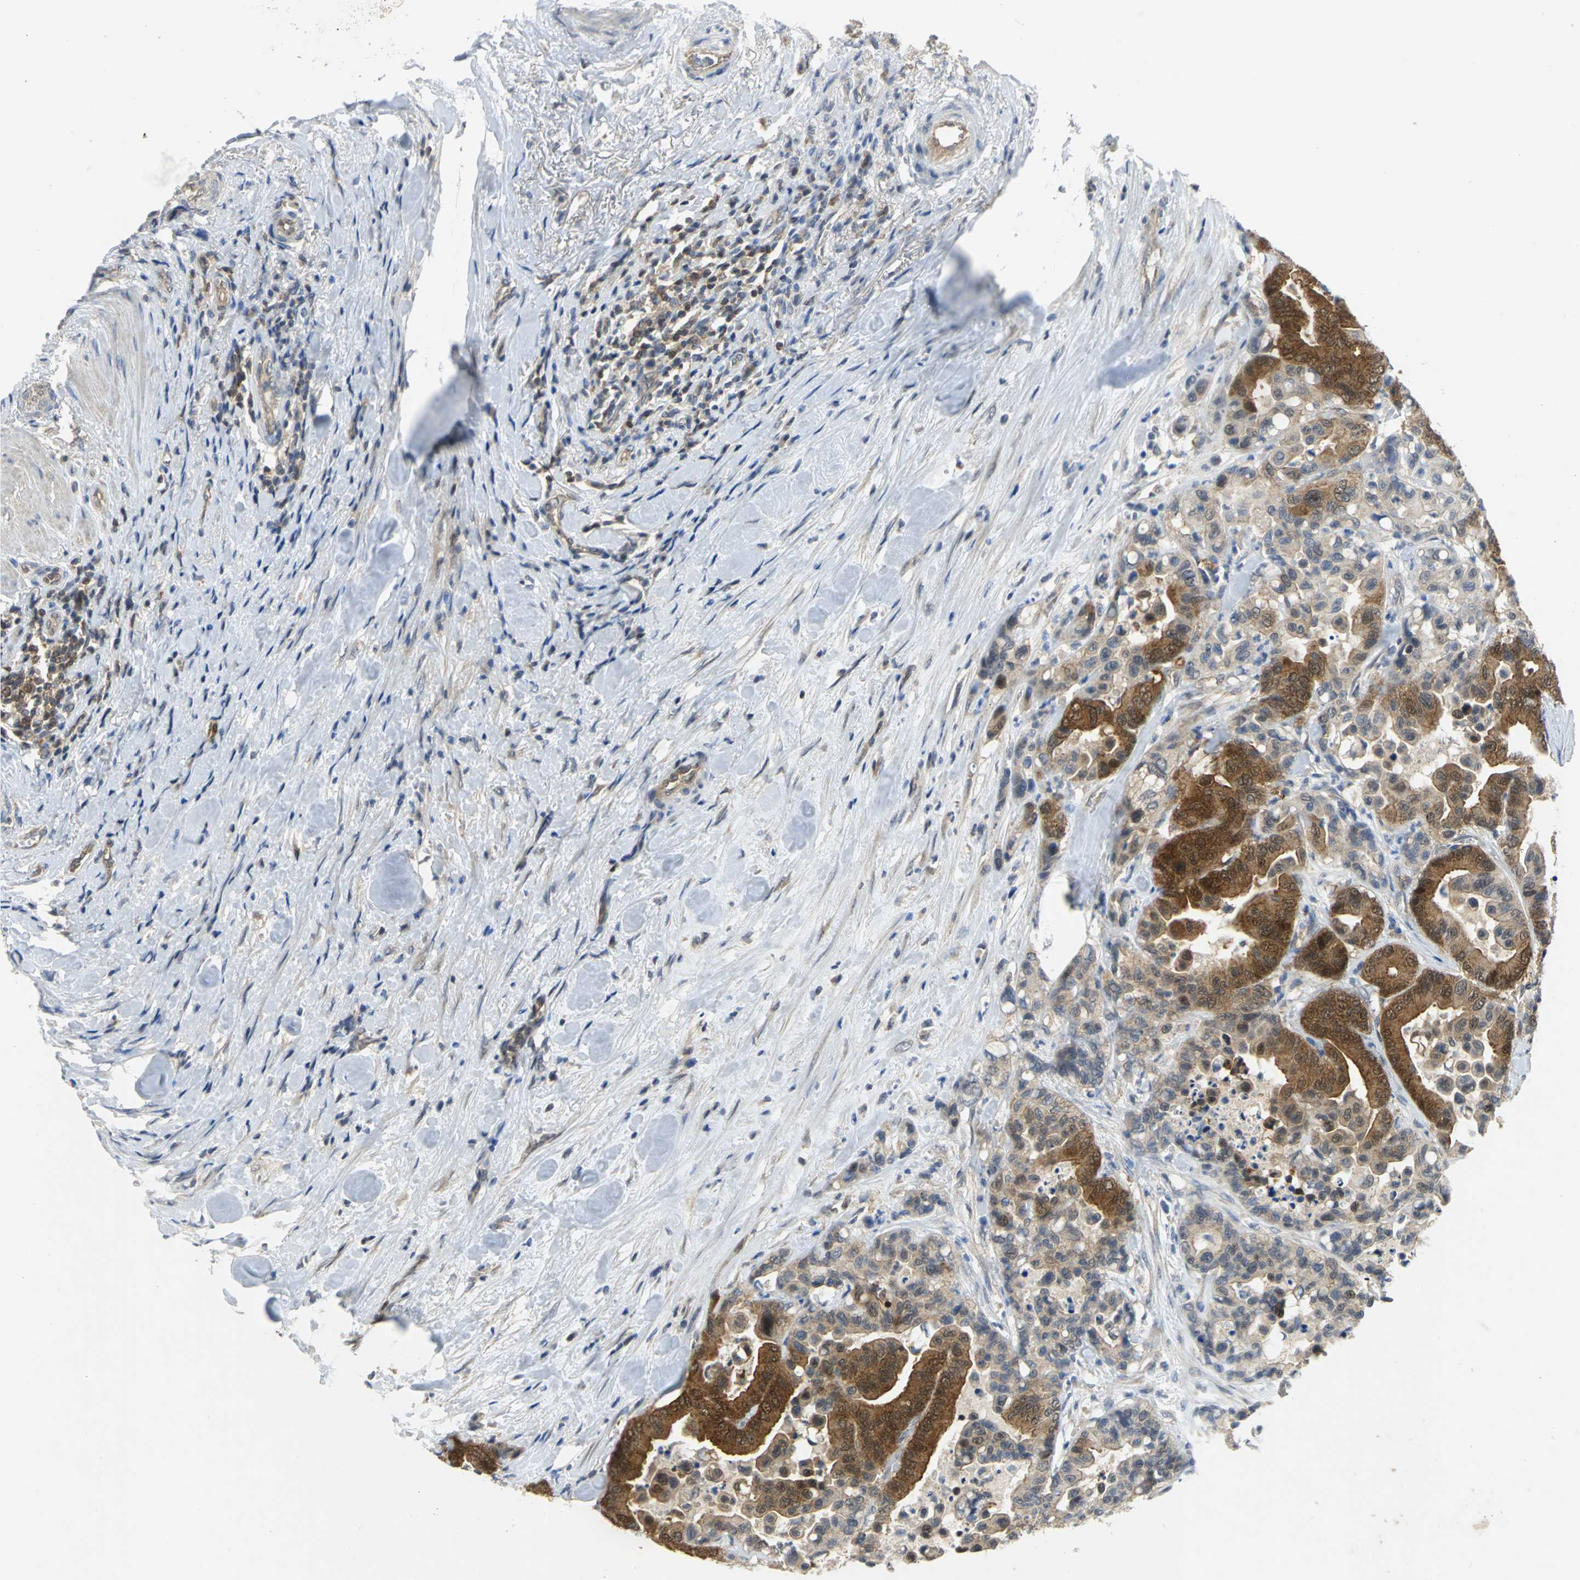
{"staining": {"intensity": "strong", "quantity": ">75%", "location": "cytoplasmic/membranous"}, "tissue": "colorectal cancer", "cell_type": "Tumor cells", "image_type": "cancer", "snomed": [{"axis": "morphology", "description": "Adenocarcinoma, NOS"}, {"axis": "topography", "description": "Colon"}], "caption": "Colorectal cancer (adenocarcinoma) tissue reveals strong cytoplasmic/membranous positivity in about >75% of tumor cells, visualized by immunohistochemistry.", "gene": "PPIA", "patient": {"sex": "male", "age": 82}}